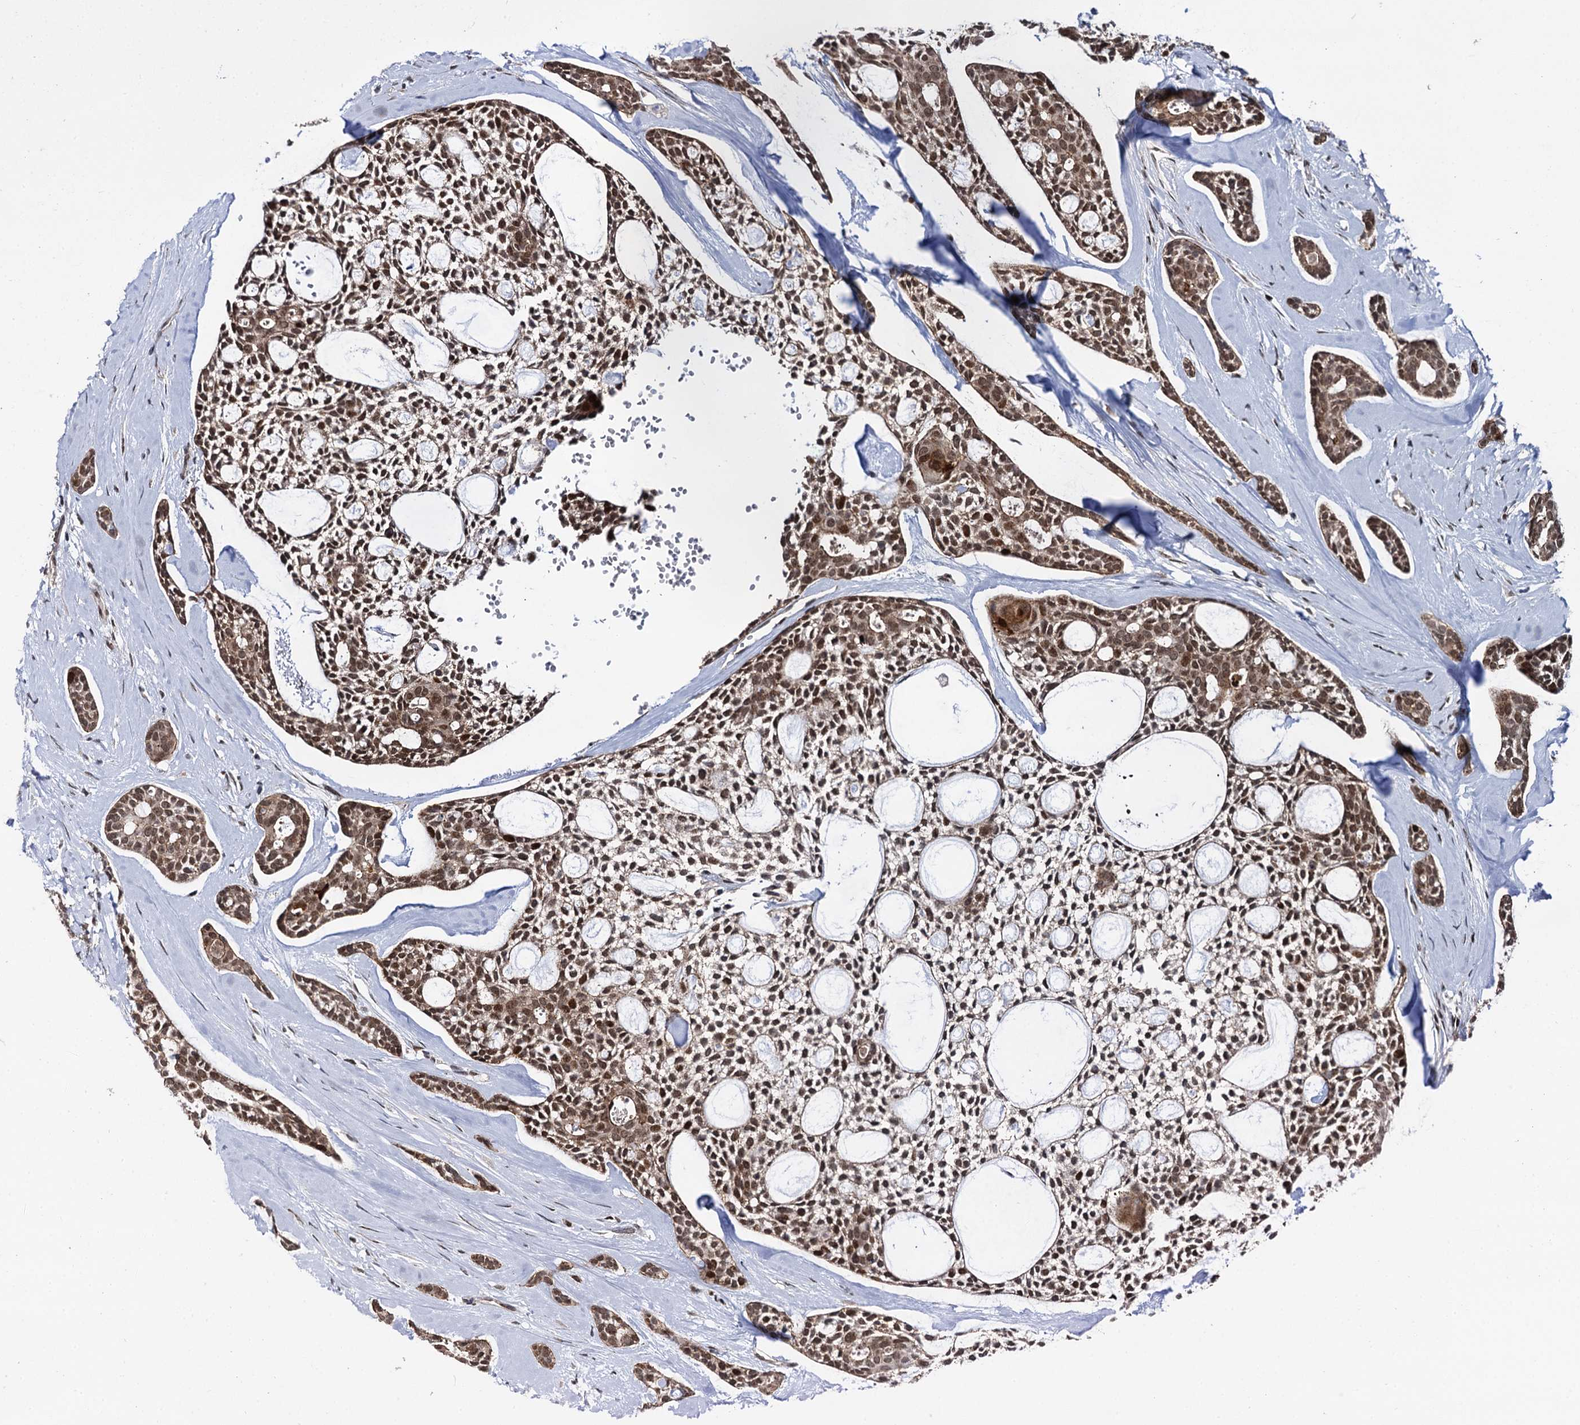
{"staining": {"intensity": "moderate", "quantity": ">75%", "location": "nuclear"}, "tissue": "head and neck cancer", "cell_type": "Tumor cells", "image_type": "cancer", "snomed": [{"axis": "morphology", "description": "Adenocarcinoma, NOS"}, {"axis": "topography", "description": "Subcutis"}, {"axis": "topography", "description": "Head-Neck"}], "caption": "There is medium levels of moderate nuclear expression in tumor cells of head and neck adenocarcinoma, as demonstrated by immunohistochemical staining (brown color).", "gene": "RUFY2", "patient": {"sex": "female", "age": 73}}